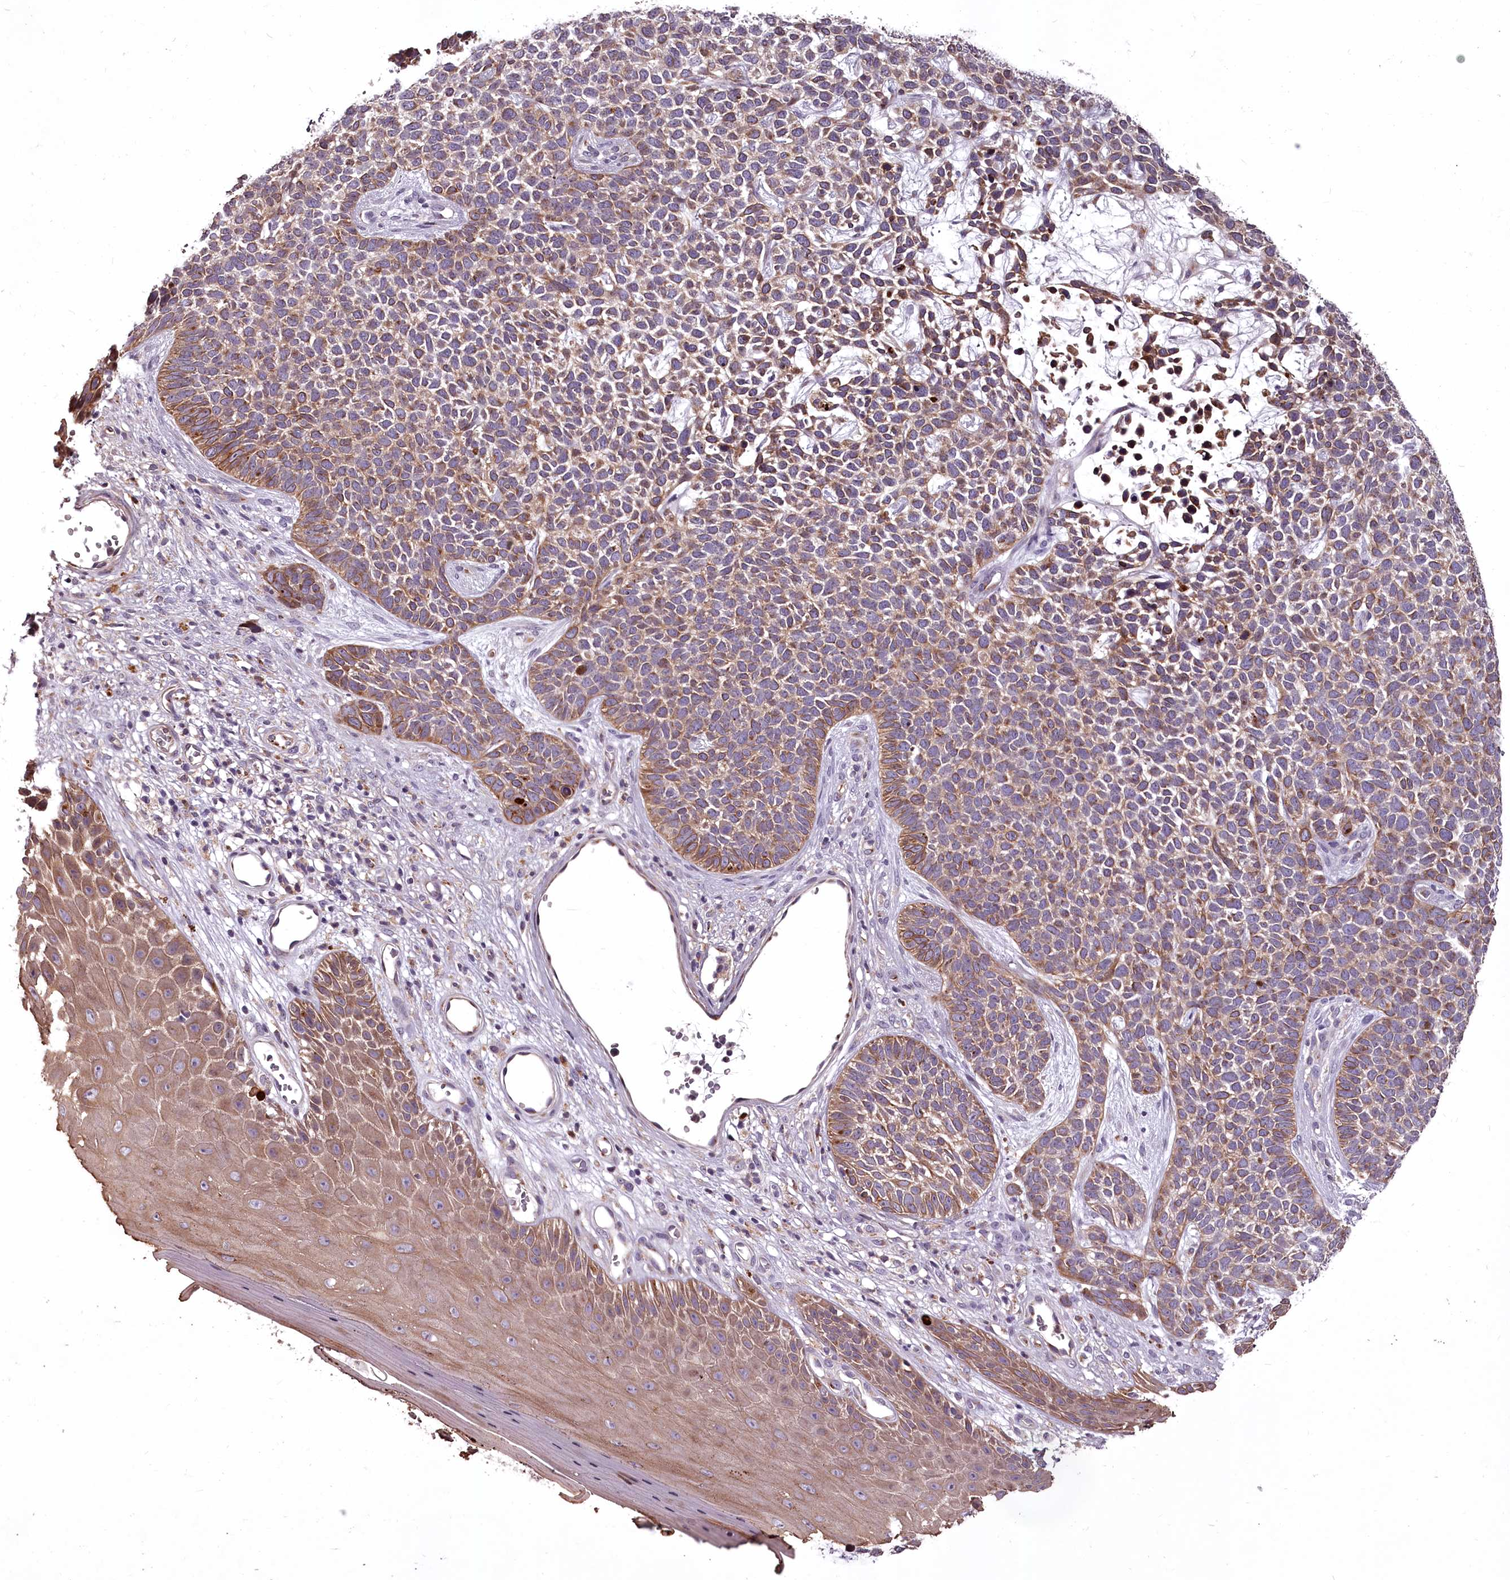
{"staining": {"intensity": "moderate", "quantity": ">75%", "location": "cytoplasmic/membranous"}, "tissue": "skin cancer", "cell_type": "Tumor cells", "image_type": "cancer", "snomed": [{"axis": "morphology", "description": "Basal cell carcinoma"}, {"axis": "topography", "description": "Skin"}], "caption": "Moderate cytoplasmic/membranous positivity is appreciated in about >75% of tumor cells in basal cell carcinoma (skin).", "gene": "STX6", "patient": {"sex": "female", "age": 84}}